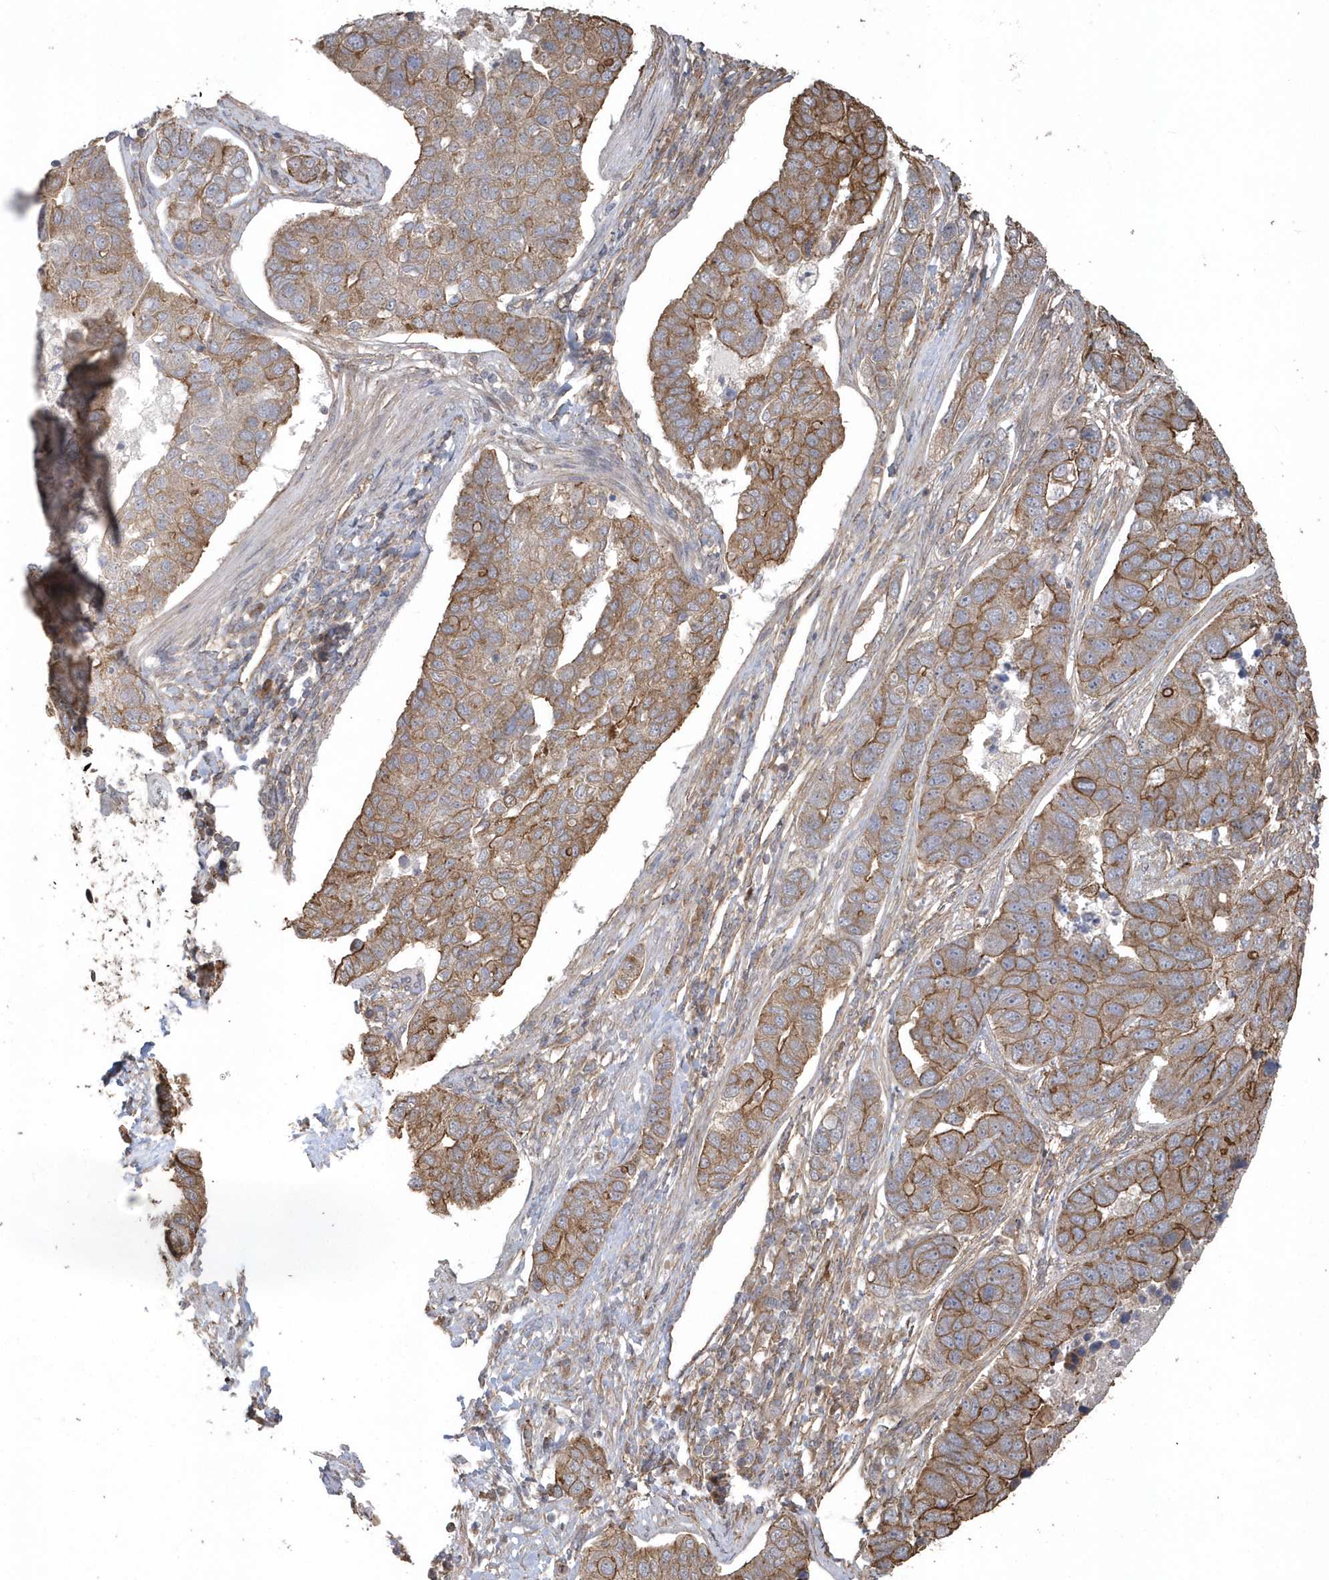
{"staining": {"intensity": "moderate", "quantity": ">75%", "location": "cytoplasmic/membranous"}, "tissue": "pancreatic cancer", "cell_type": "Tumor cells", "image_type": "cancer", "snomed": [{"axis": "morphology", "description": "Adenocarcinoma, NOS"}, {"axis": "topography", "description": "Pancreas"}], "caption": "Protein staining of pancreatic cancer tissue demonstrates moderate cytoplasmic/membranous positivity in about >75% of tumor cells.", "gene": "HERPUD1", "patient": {"sex": "female", "age": 61}}